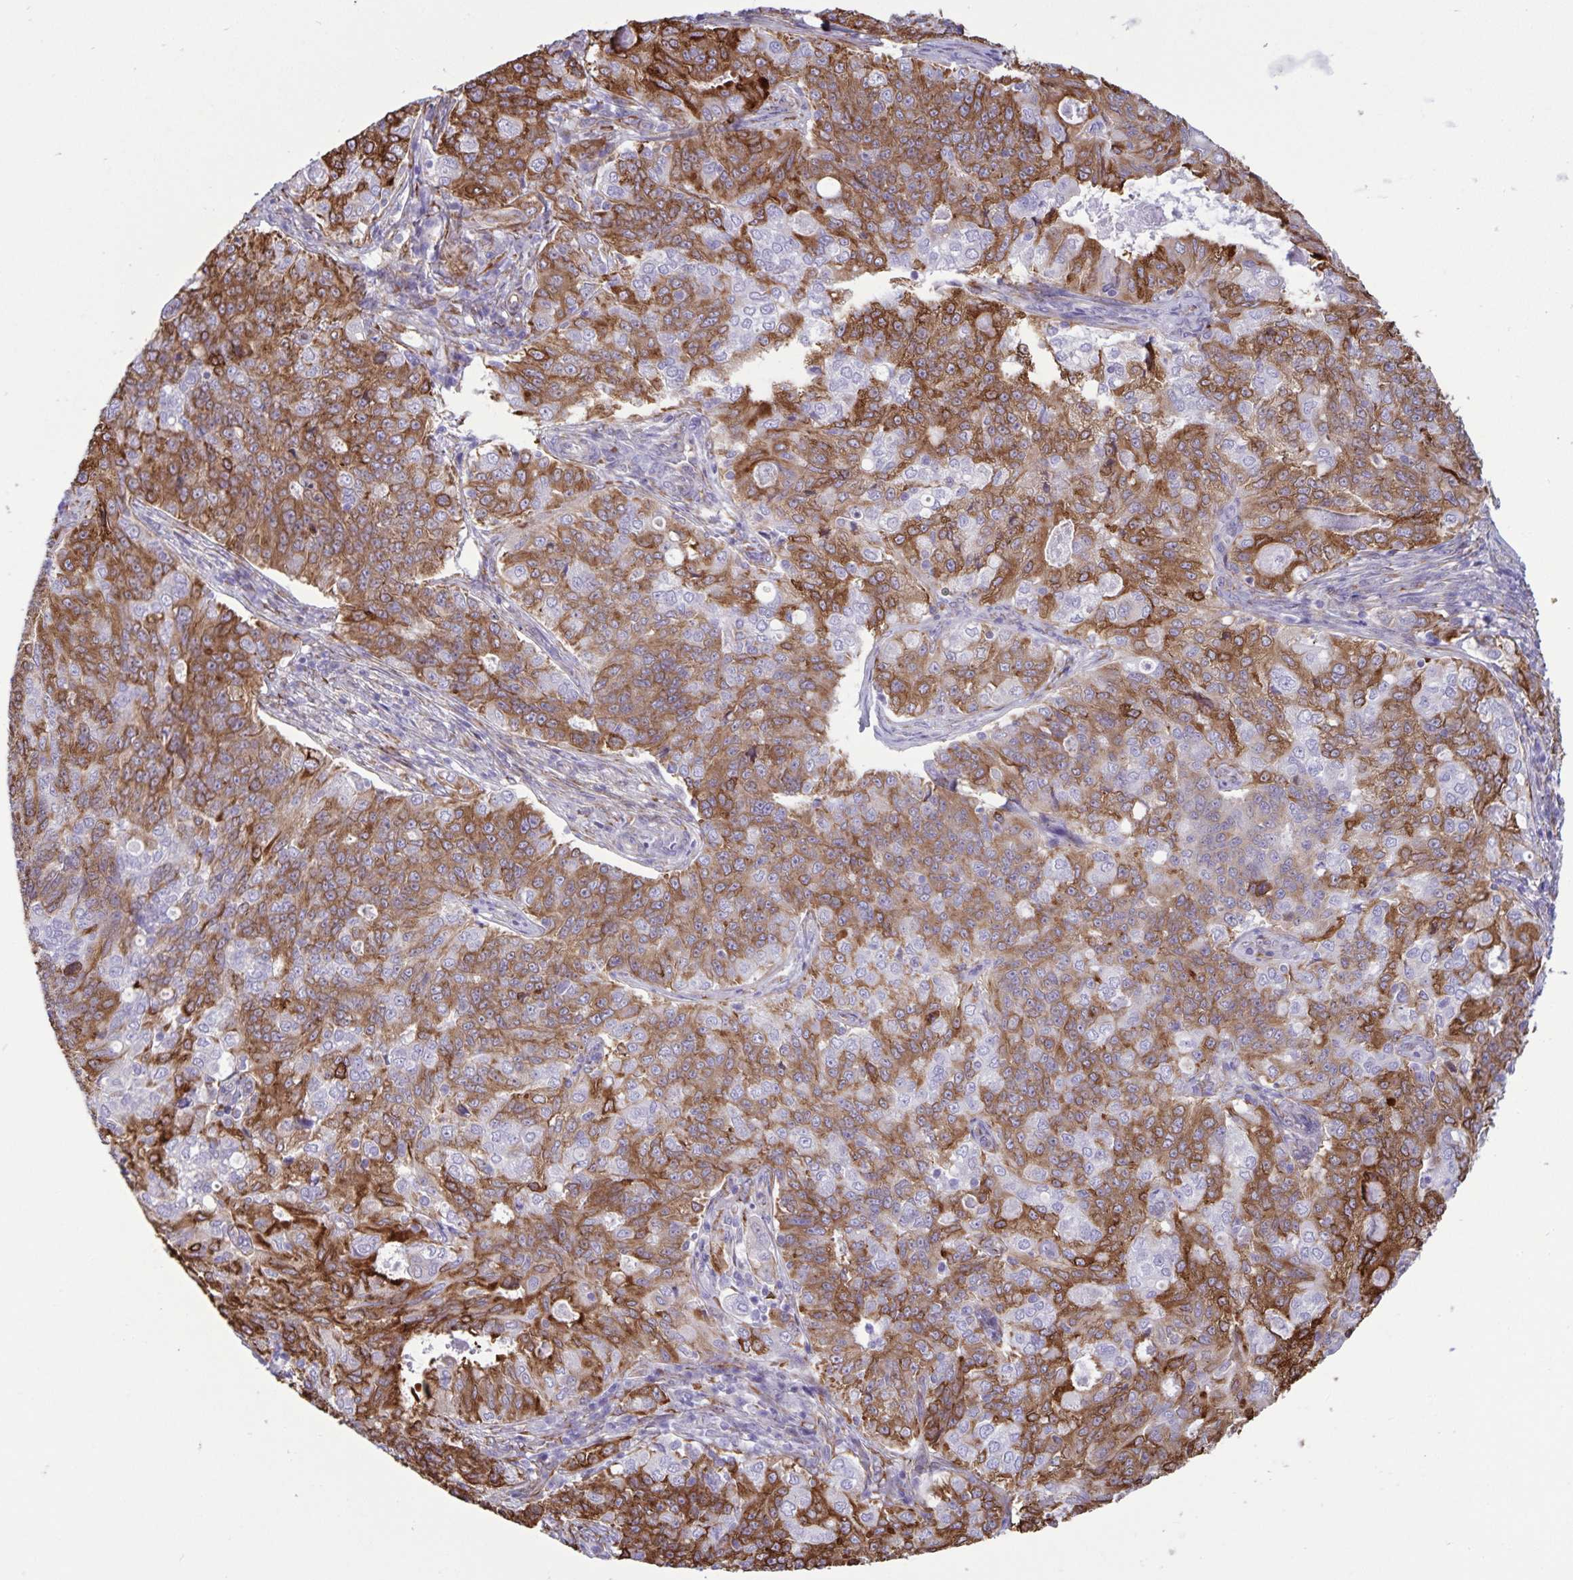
{"staining": {"intensity": "strong", "quantity": ">75%", "location": "cytoplasmic/membranous"}, "tissue": "endometrial cancer", "cell_type": "Tumor cells", "image_type": "cancer", "snomed": [{"axis": "morphology", "description": "Adenocarcinoma, NOS"}, {"axis": "topography", "description": "Endometrium"}], "caption": "Endometrial adenocarcinoma was stained to show a protein in brown. There is high levels of strong cytoplasmic/membranous expression in approximately >75% of tumor cells.", "gene": "RCN1", "patient": {"sex": "female", "age": 43}}